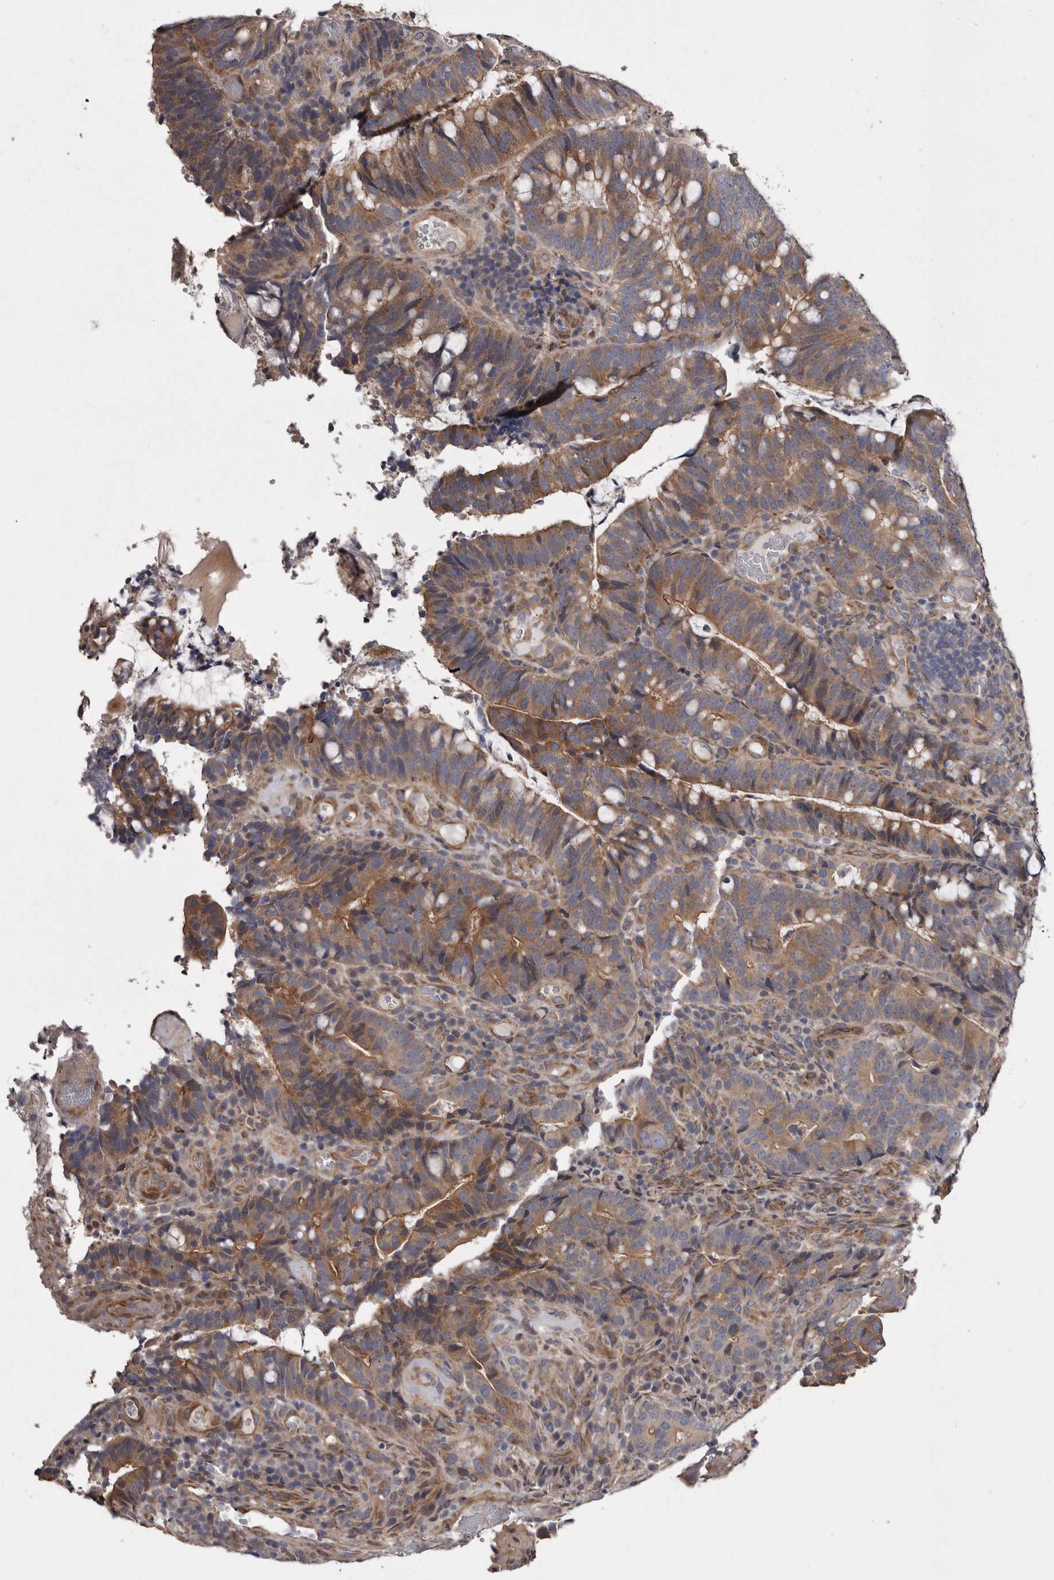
{"staining": {"intensity": "moderate", "quantity": ">75%", "location": "cytoplasmic/membranous"}, "tissue": "colorectal cancer", "cell_type": "Tumor cells", "image_type": "cancer", "snomed": [{"axis": "morphology", "description": "Adenocarcinoma, NOS"}, {"axis": "topography", "description": "Colon"}], "caption": "Moderate cytoplasmic/membranous protein staining is seen in about >75% of tumor cells in adenocarcinoma (colorectal).", "gene": "ARMCX1", "patient": {"sex": "female", "age": 66}}